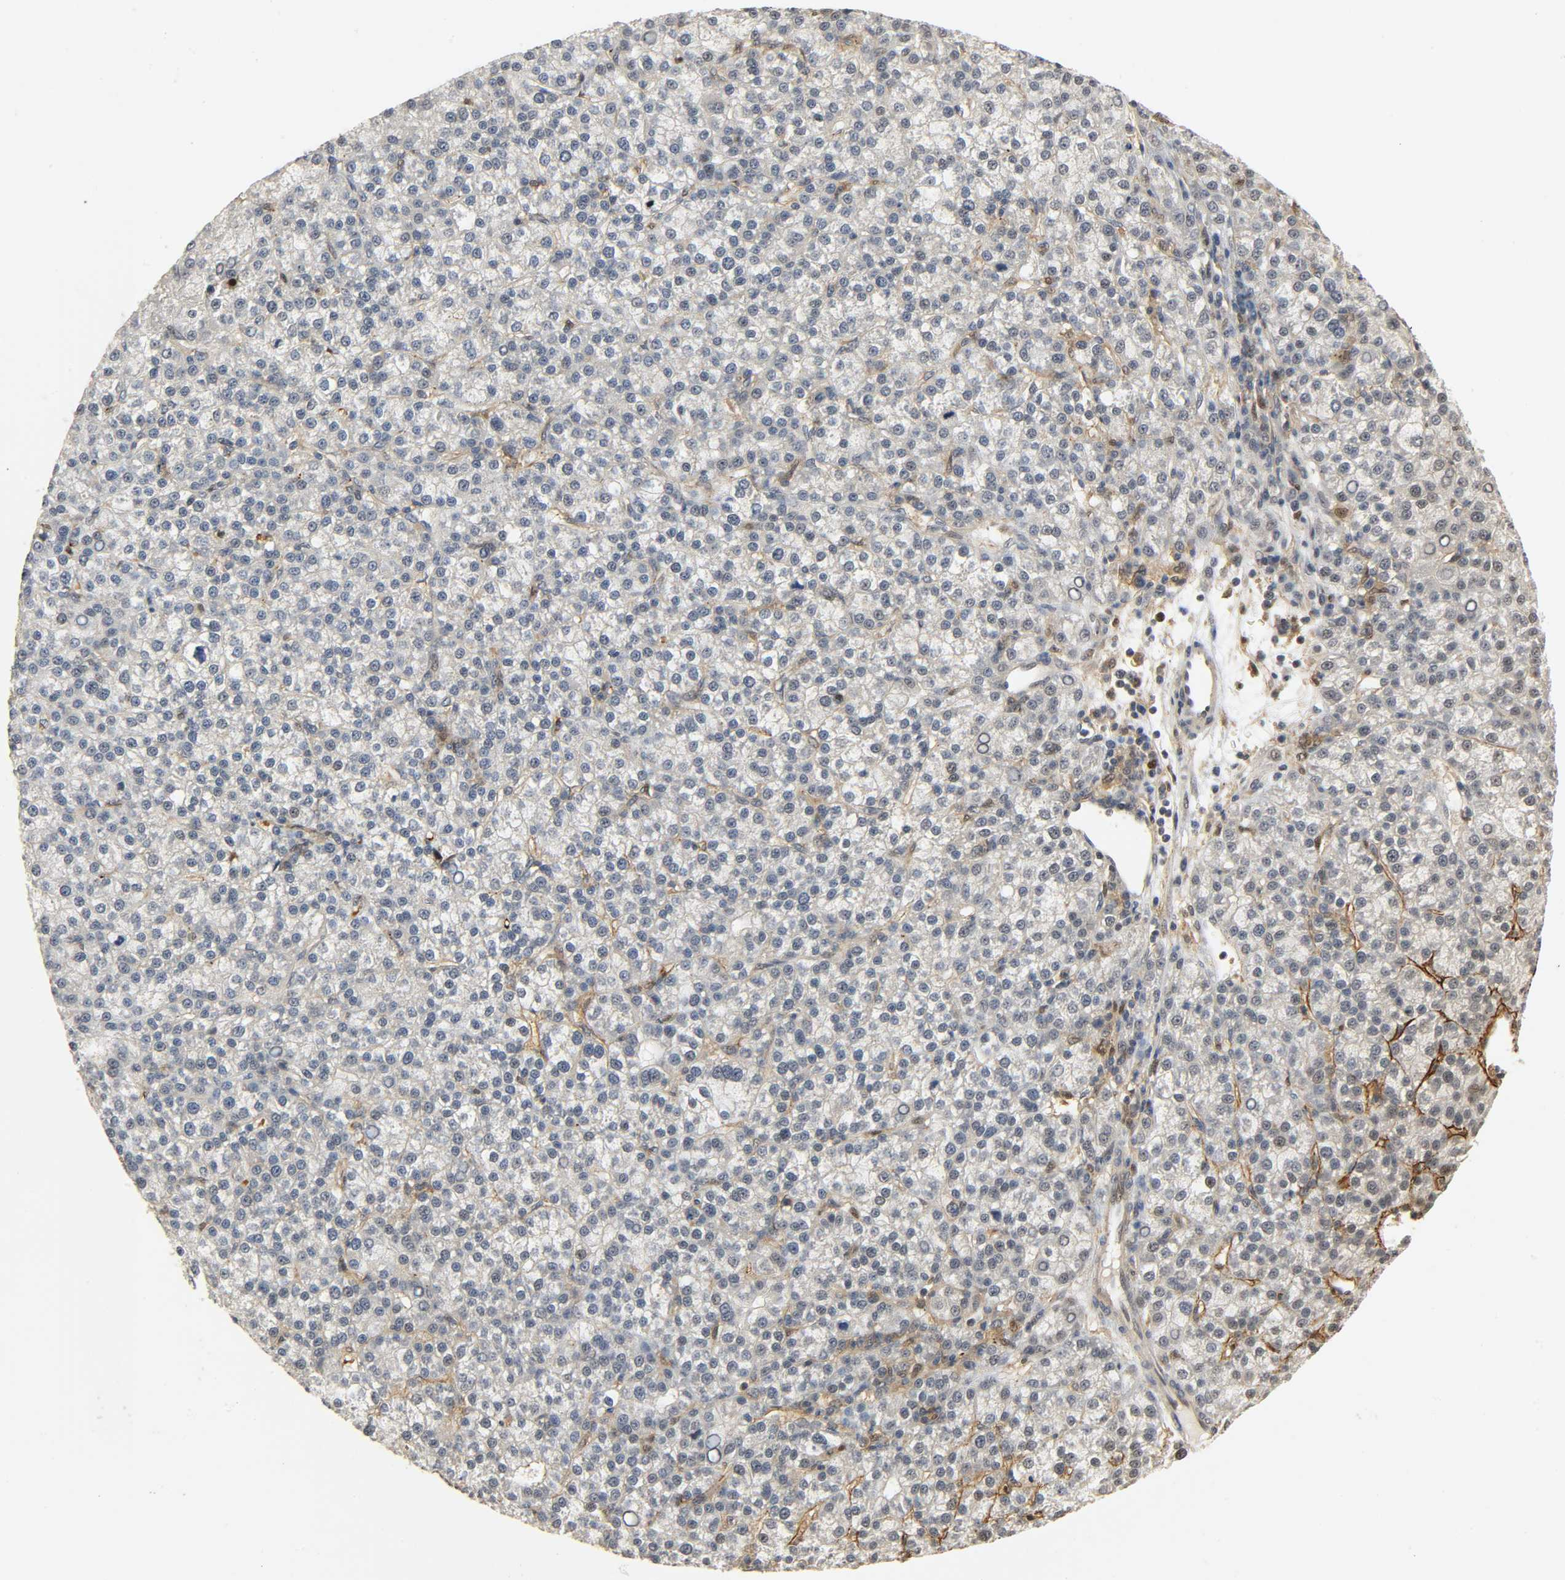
{"staining": {"intensity": "negative", "quantity": "none", "location": "none"}, "tissue": "liver cancer", "cell_type": "Tumor cells", "image_type": "cancer", "snomed": [{"axis": "morphology", "description": "Carcinoma, Hepatocellular, NOS"}, {"axis": "topography", "description": "Liver"}], "caption": "DAB immunohistochemical staining of liver cancer (hepatocellular carcinoma) displays no significant staining in tumor cells.", "gene": "ZFPM2", "patient": {"sex": "female", "age": 58}}